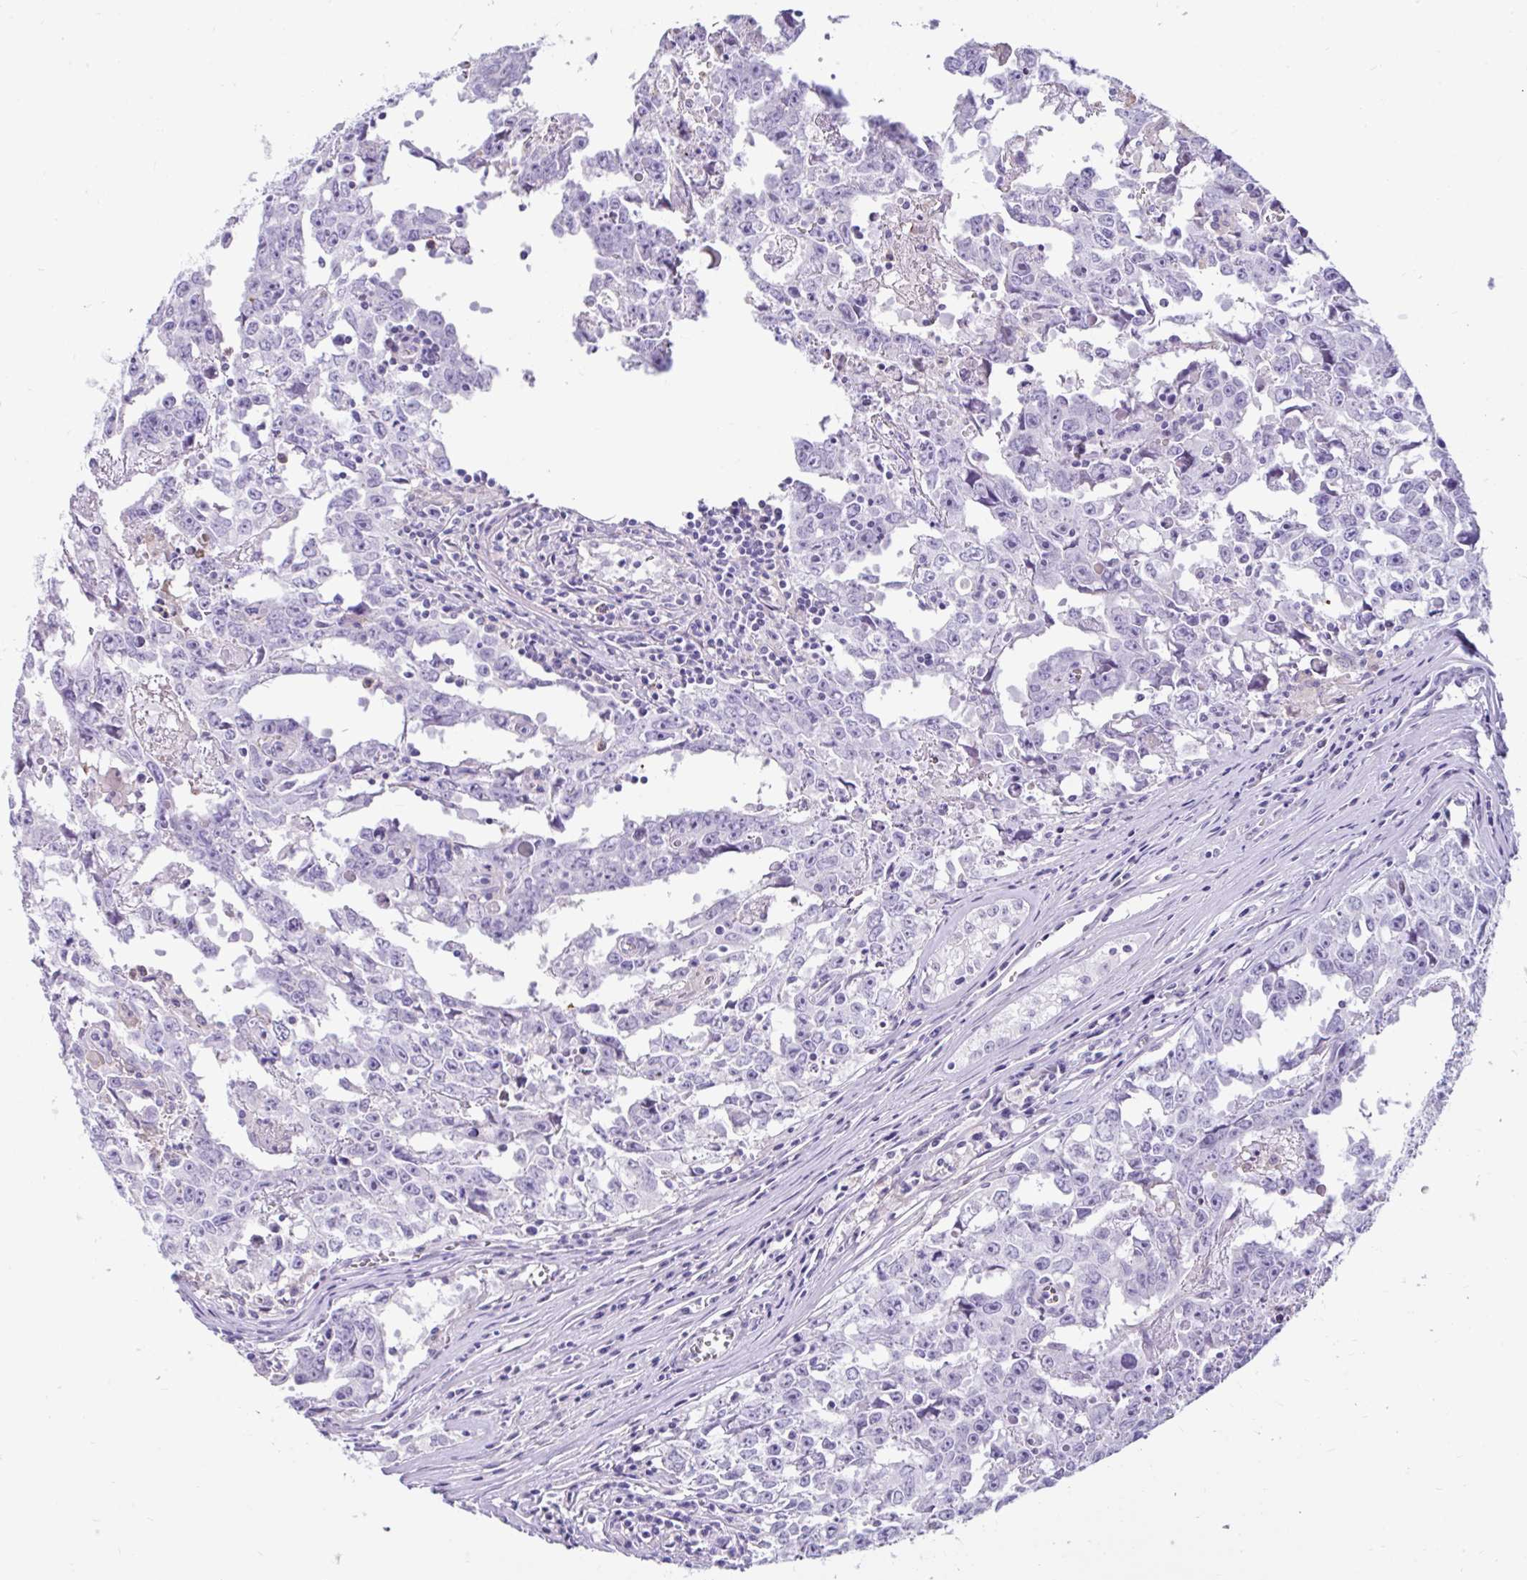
{"staining": {"intensity": "negative", "quantity": "none", "location": "none"}, "tissue": "testis cancer", "cell_type": "Tumor cells", "image_type": "cancer", "snomed": [{"axis": "morphology", "description": "Carcinoma, Embryonal, NOS"}, {"axis": "topography", "description": "Testis"}], "caption": "DAB immunohistochemical staining of human testis embryonal carcinoma displays no significant expression in tumor cells.", "gene": "NHLH2", "patient": {"sex": "male", "age": 22}}